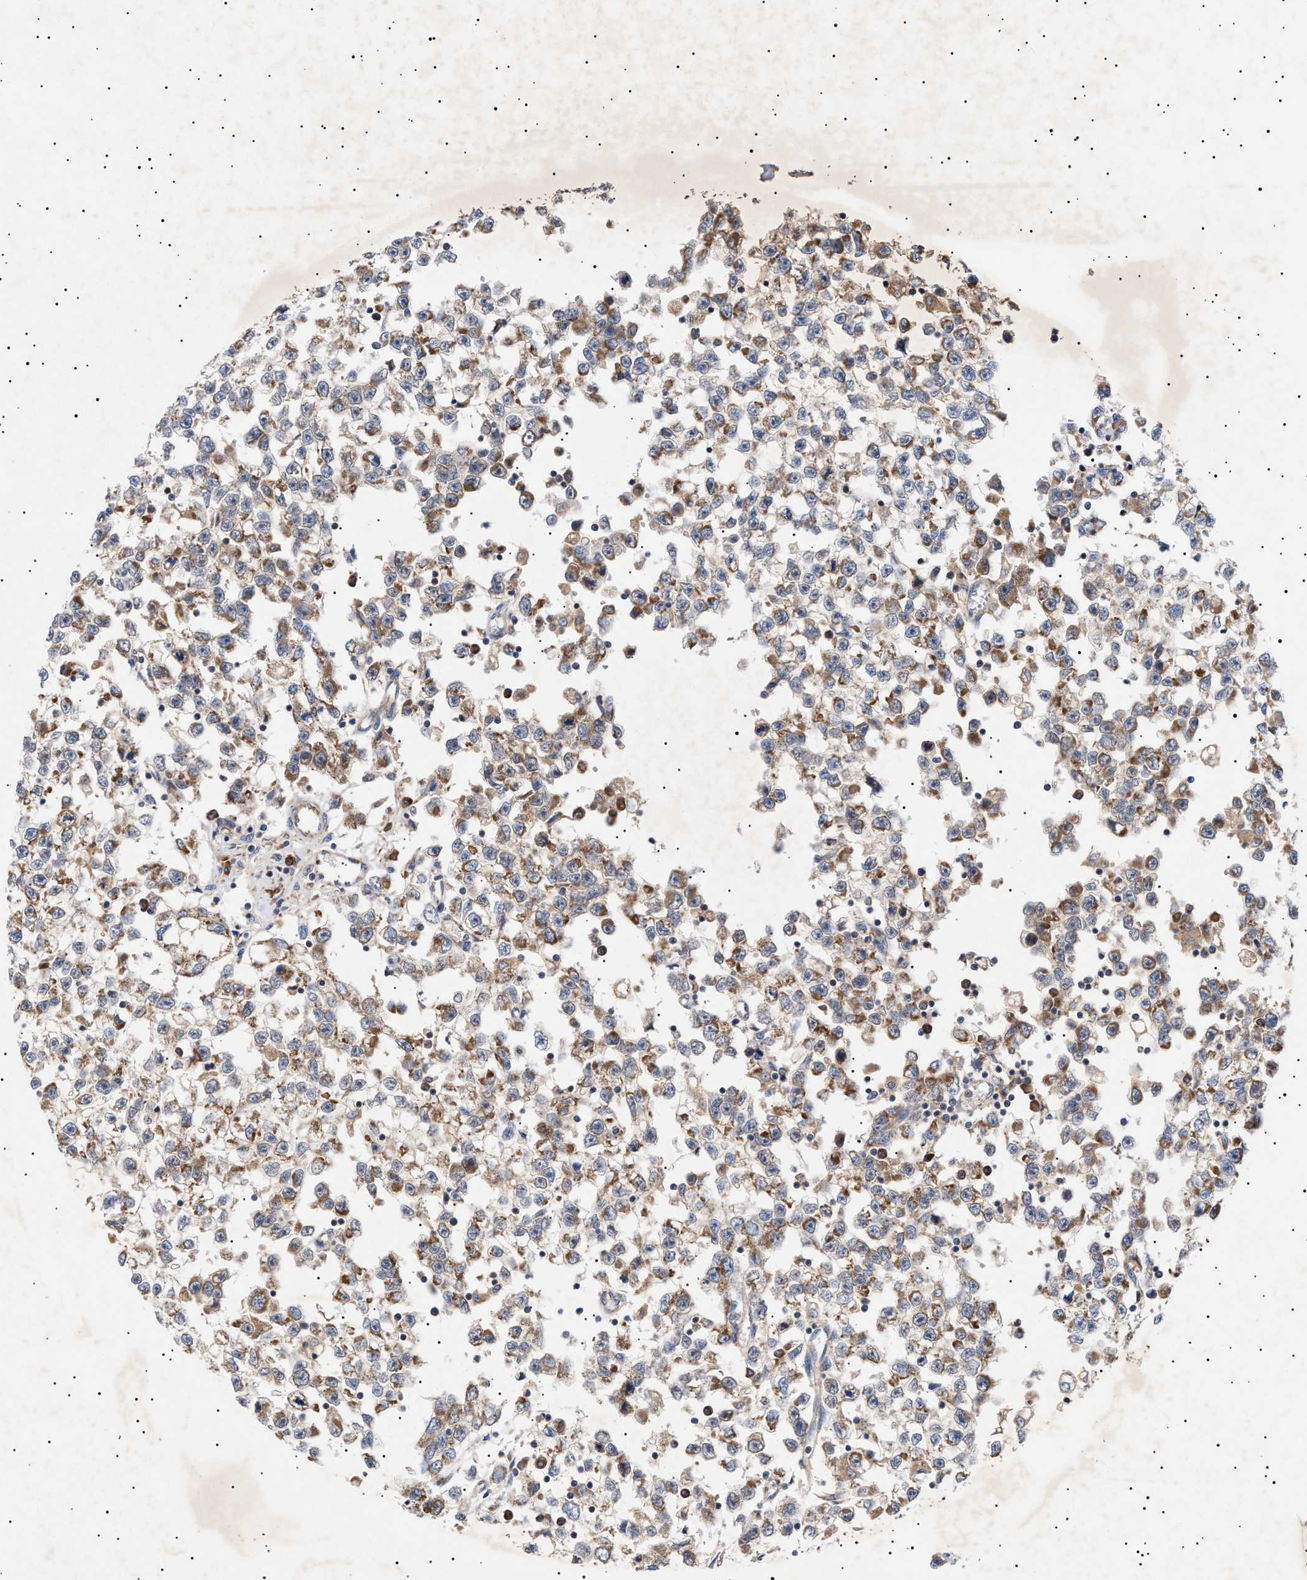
{"staining": {"intensity": "moderate", "quantity": "25%-75%", "location": "cytoplasmic/membranous"}, "tissue": "testis cancer", "cell_type": "Tumor cells", "image_type": "cancer", "snomed": [{"axis": "morphology", "description": "Seminoma, NOS"}, {"axis": "morphology", "description": "Carcinoma, Embryonal, NOS"}, {"axis": "topography", "description": "Testis"}], "caption": "An image of human testis cancer stained for a protein demonstrates moderate cytoplasmic/membranous brown staining in tumor cells.", "gene": "MRPL10", "patient": {"sex": "male", "age": 51}}